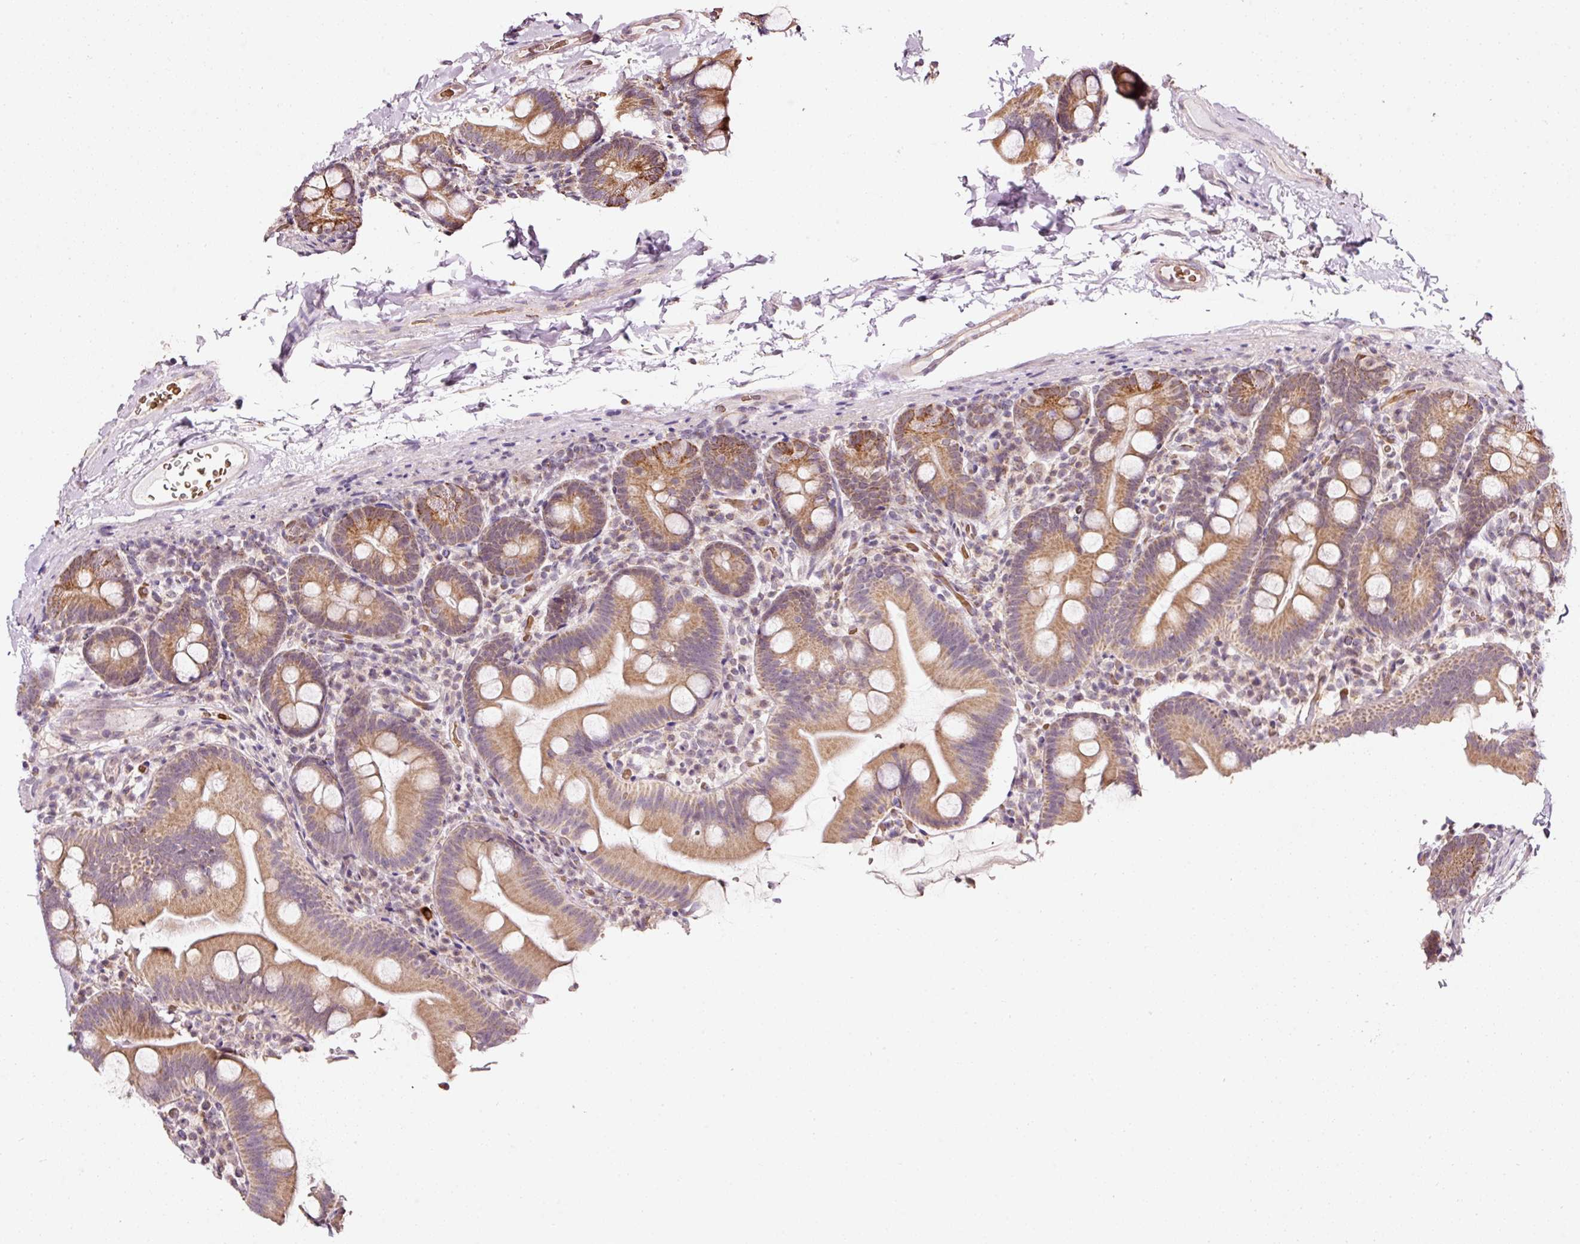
{"staining": {"intensity": "moderate", "quantity": ">75%", "location": "cytoplasmic/membranous"}, "tissue": "small intestine", "cell_type": "Glandular cells", "image_type": "normal", "snomed": [{"axis": "morphology", "description": "Normal tissue, NOS"}, {"axis": "topography", "description": "Small intestine"}], "caption": "A brown stain highlights moderate cytoplasmic/membranous positivity of a protein in glandular cells of unremarkable small intestine. (DAB IHC, brown staining for protein, blue staining for nuclei).", "gene": "ZNF460", "patient": {"sex": "female", "age": 68}}